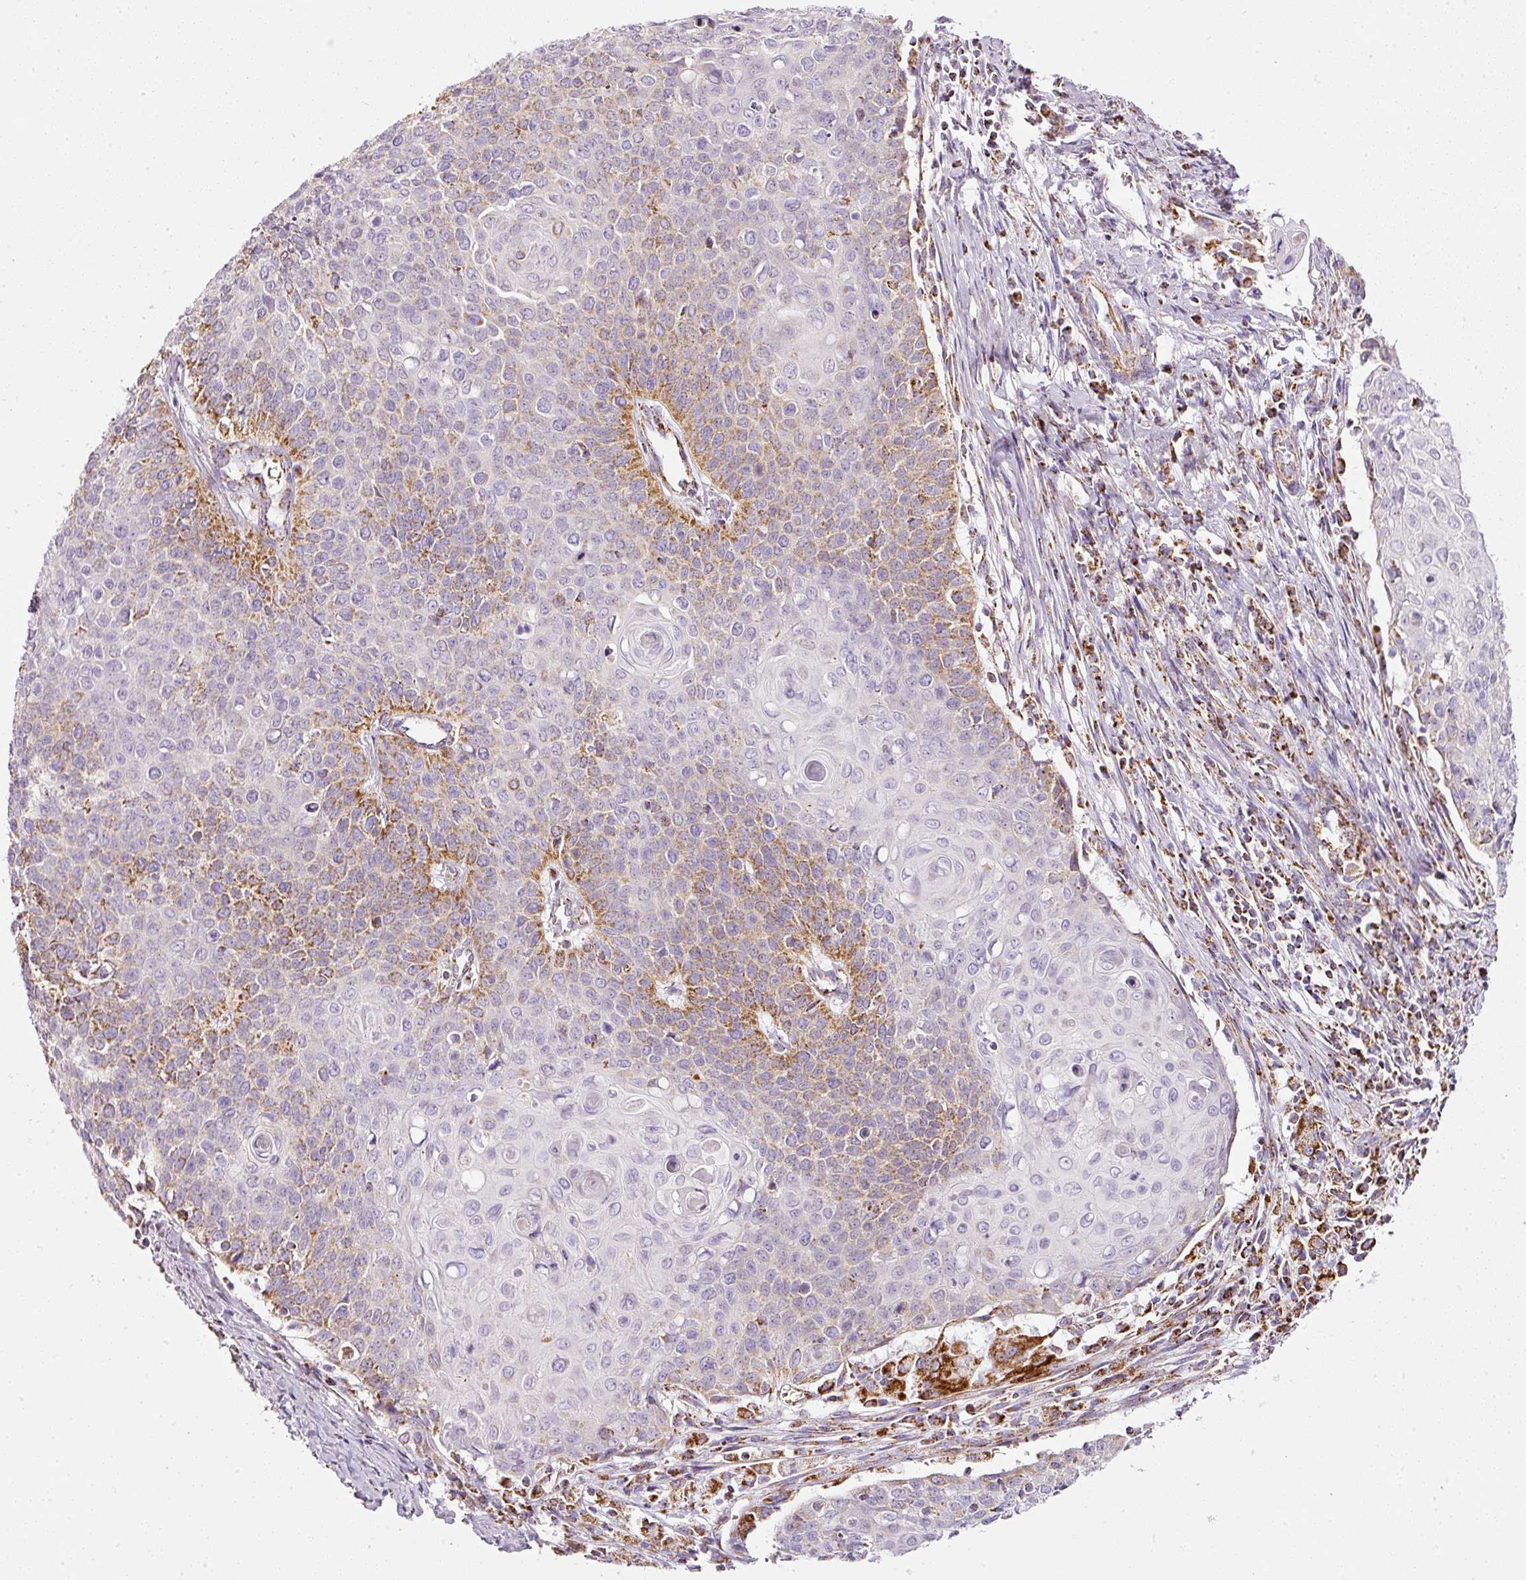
{"staining": {"intensity": "moderate", "quantity": "<25%", "location": "cytoplasmic/membranous"}, "tissue": "cervical cancer", "cell_type": "Tumor cells", "image_type": "cancer", "snomed": [{"axis": "morphology", "description": "Squamous cell carcinoma, NOS"}, {"axis": "topography", "description": "Cervix"}], "caption": "Cervical squamous cell carcinoma stained with a brown dye shows moderate cytoplasmic/membranous positive staining in approximately <25% of tumor cells.", "gene": "SDHA", "patient": {"sex": "female", "age": 39}}